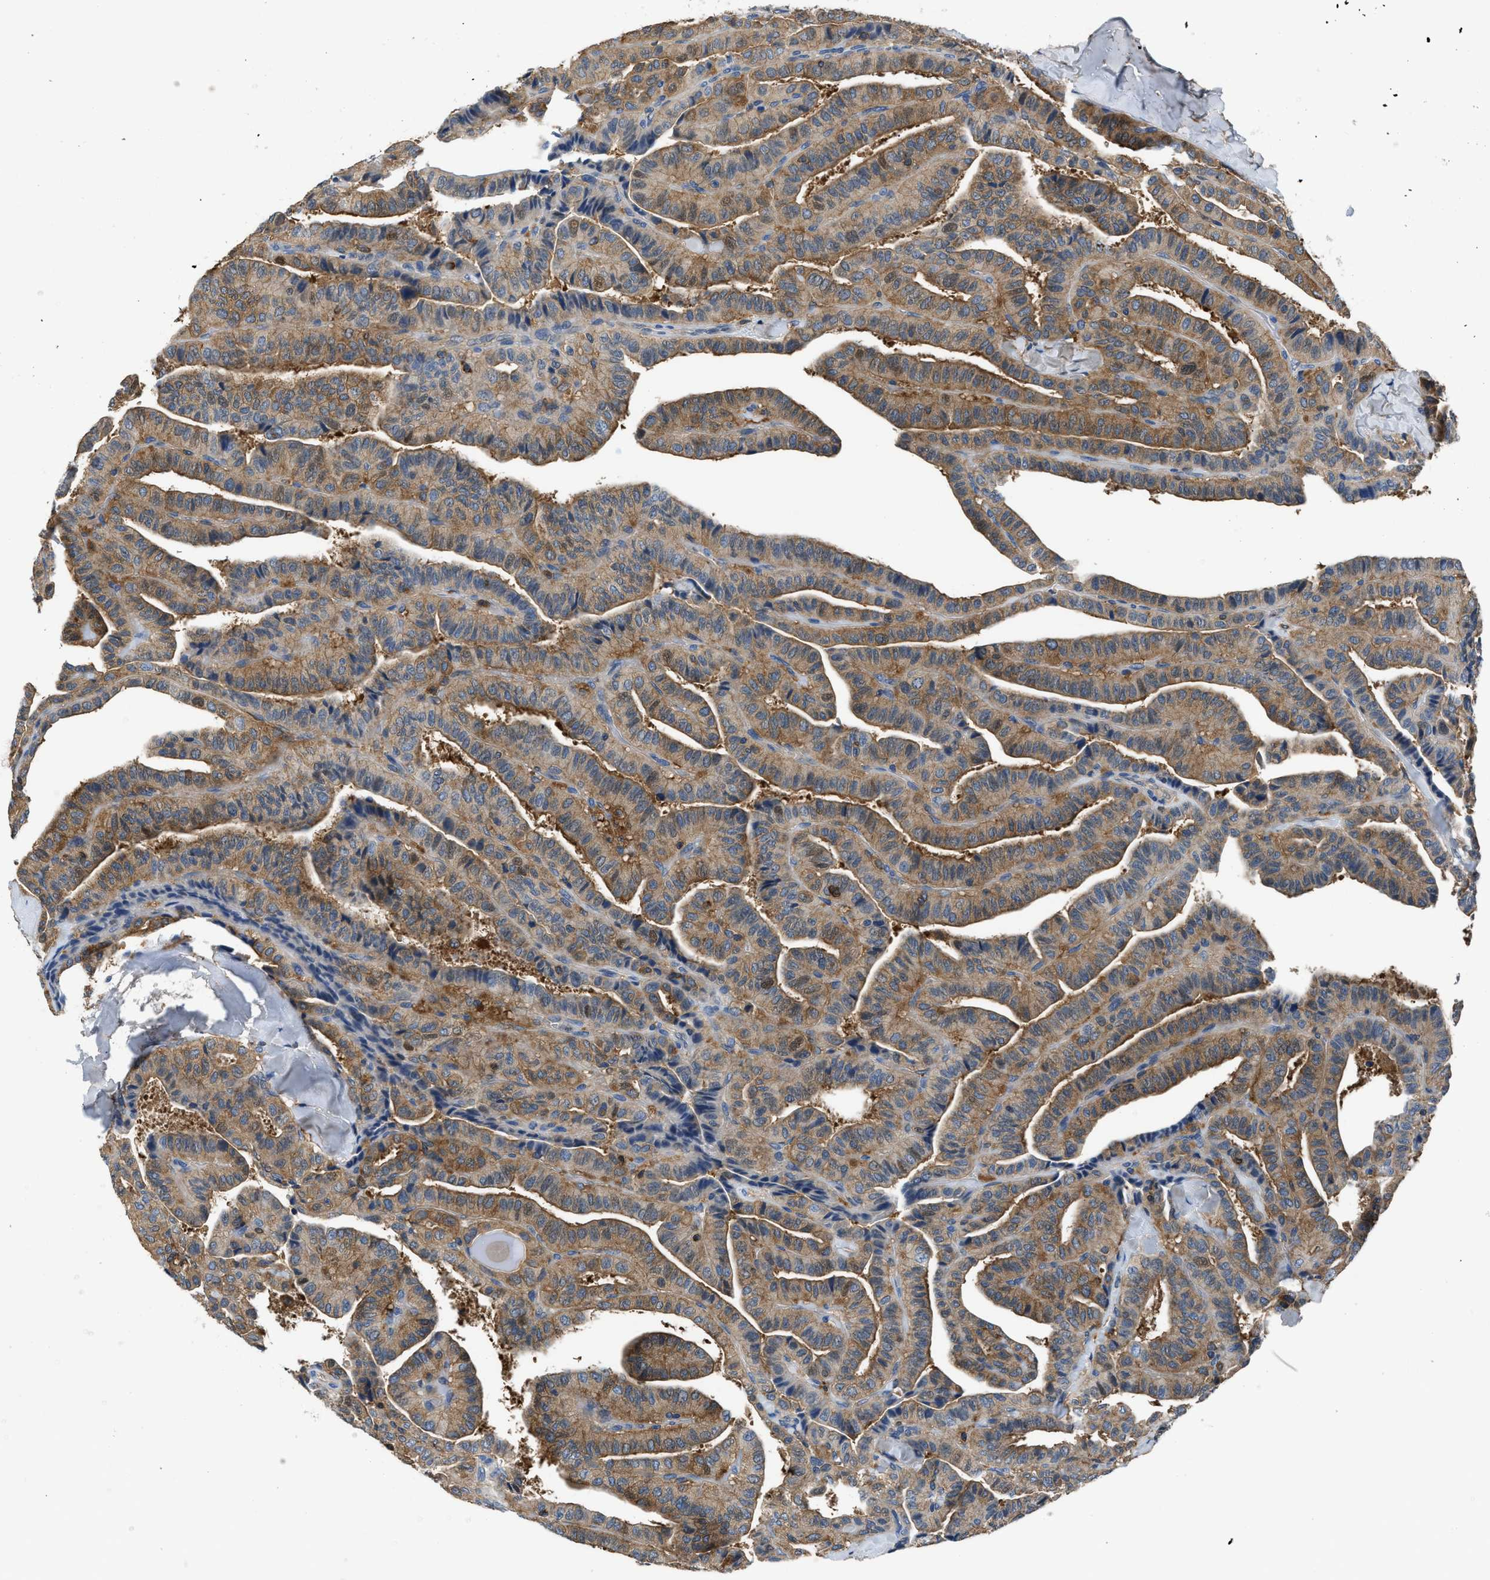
{"staining": {"intensity": "moderate", "quantity": ">75%", "location": "cytoplasmic/membranous"}, "tissue": "thyroid cancer", "cell_type": "Tumor cells", "image_type": "cancer", "snomed": [{"axis": "morphology", "description": "Papillary adenocarcinoma, NOS"}, {"axis": "topography", "description": "Thyroid gland"}], "caption": "Tumor cells display medium levels of moderate cytoplasmic/membranous staining in approximately >75% of cells in papillary adenocarcinoma (thyroid). The staining was performed using DAB to visualize the protein expression in brown, while the nuclei were stained in blue with hematoxylin (Magnification: 20x).", "gene": "PKM", "patient": {"sex": "male", "age": 77}}